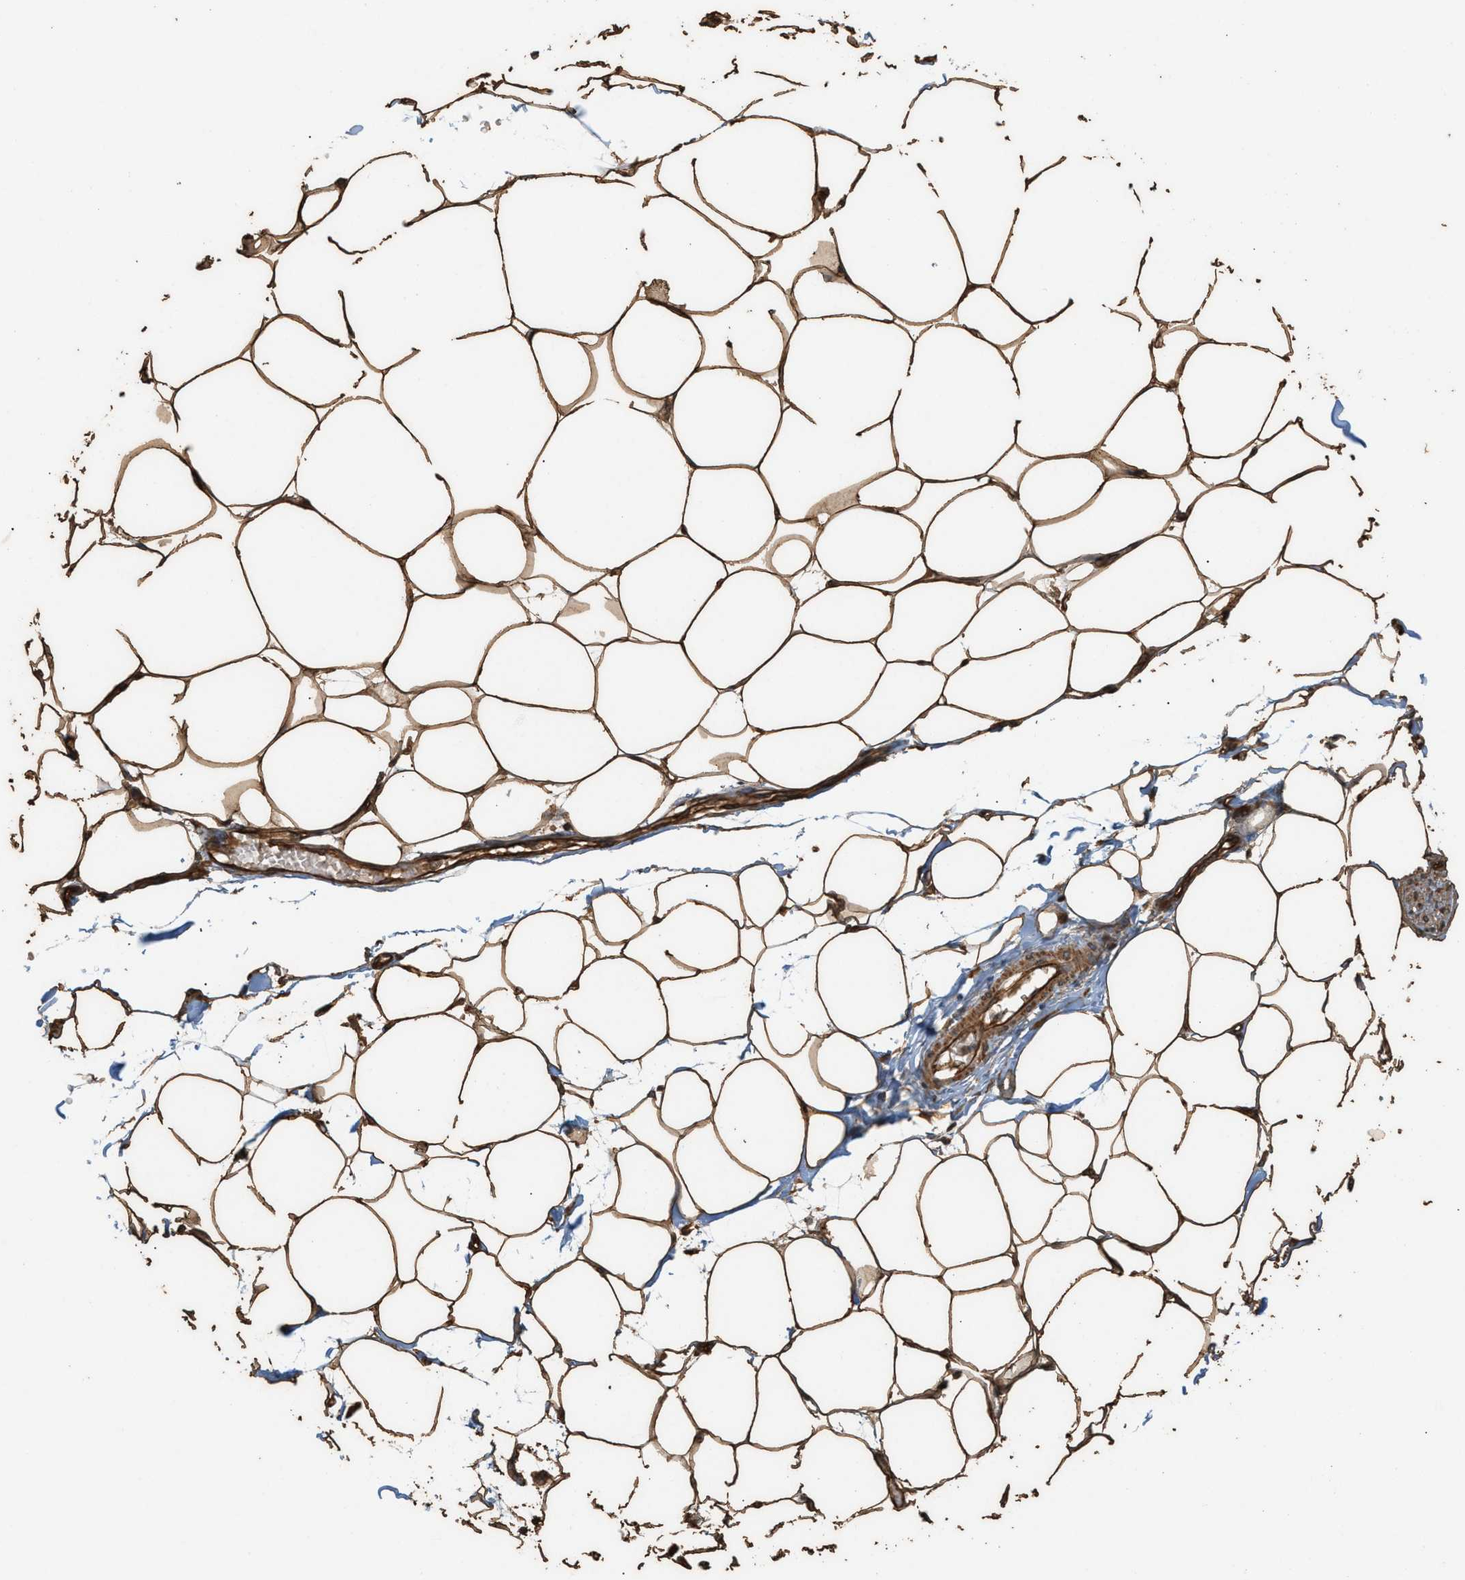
{"staining": {"intensity": "strong", "quantity": ">75%", "location": "cytoplasmic/membranous"}, "tissue": "adipose tissue", "cell_type": "Adipocytes", "image_type": "normal", "snomed": [{"axis": "morphology", "description": "Normal tissue, NOS"}, {"axis": "morphology", "description": "Adenocarcinoma, NOS"}, {"axis": "topography", "description": "Colon"}, {"axis": "topography", "description": "Peripheral nerve tissue"}], "caption": "This image reveals immunohistochemistry staining of unremarkable human adipose tissue, with high strong cytoplasmic/membranous expression in about >75% of adipocytes.", "gene": "DCAF7", "patient": {"sex": "male", "age": 14}}